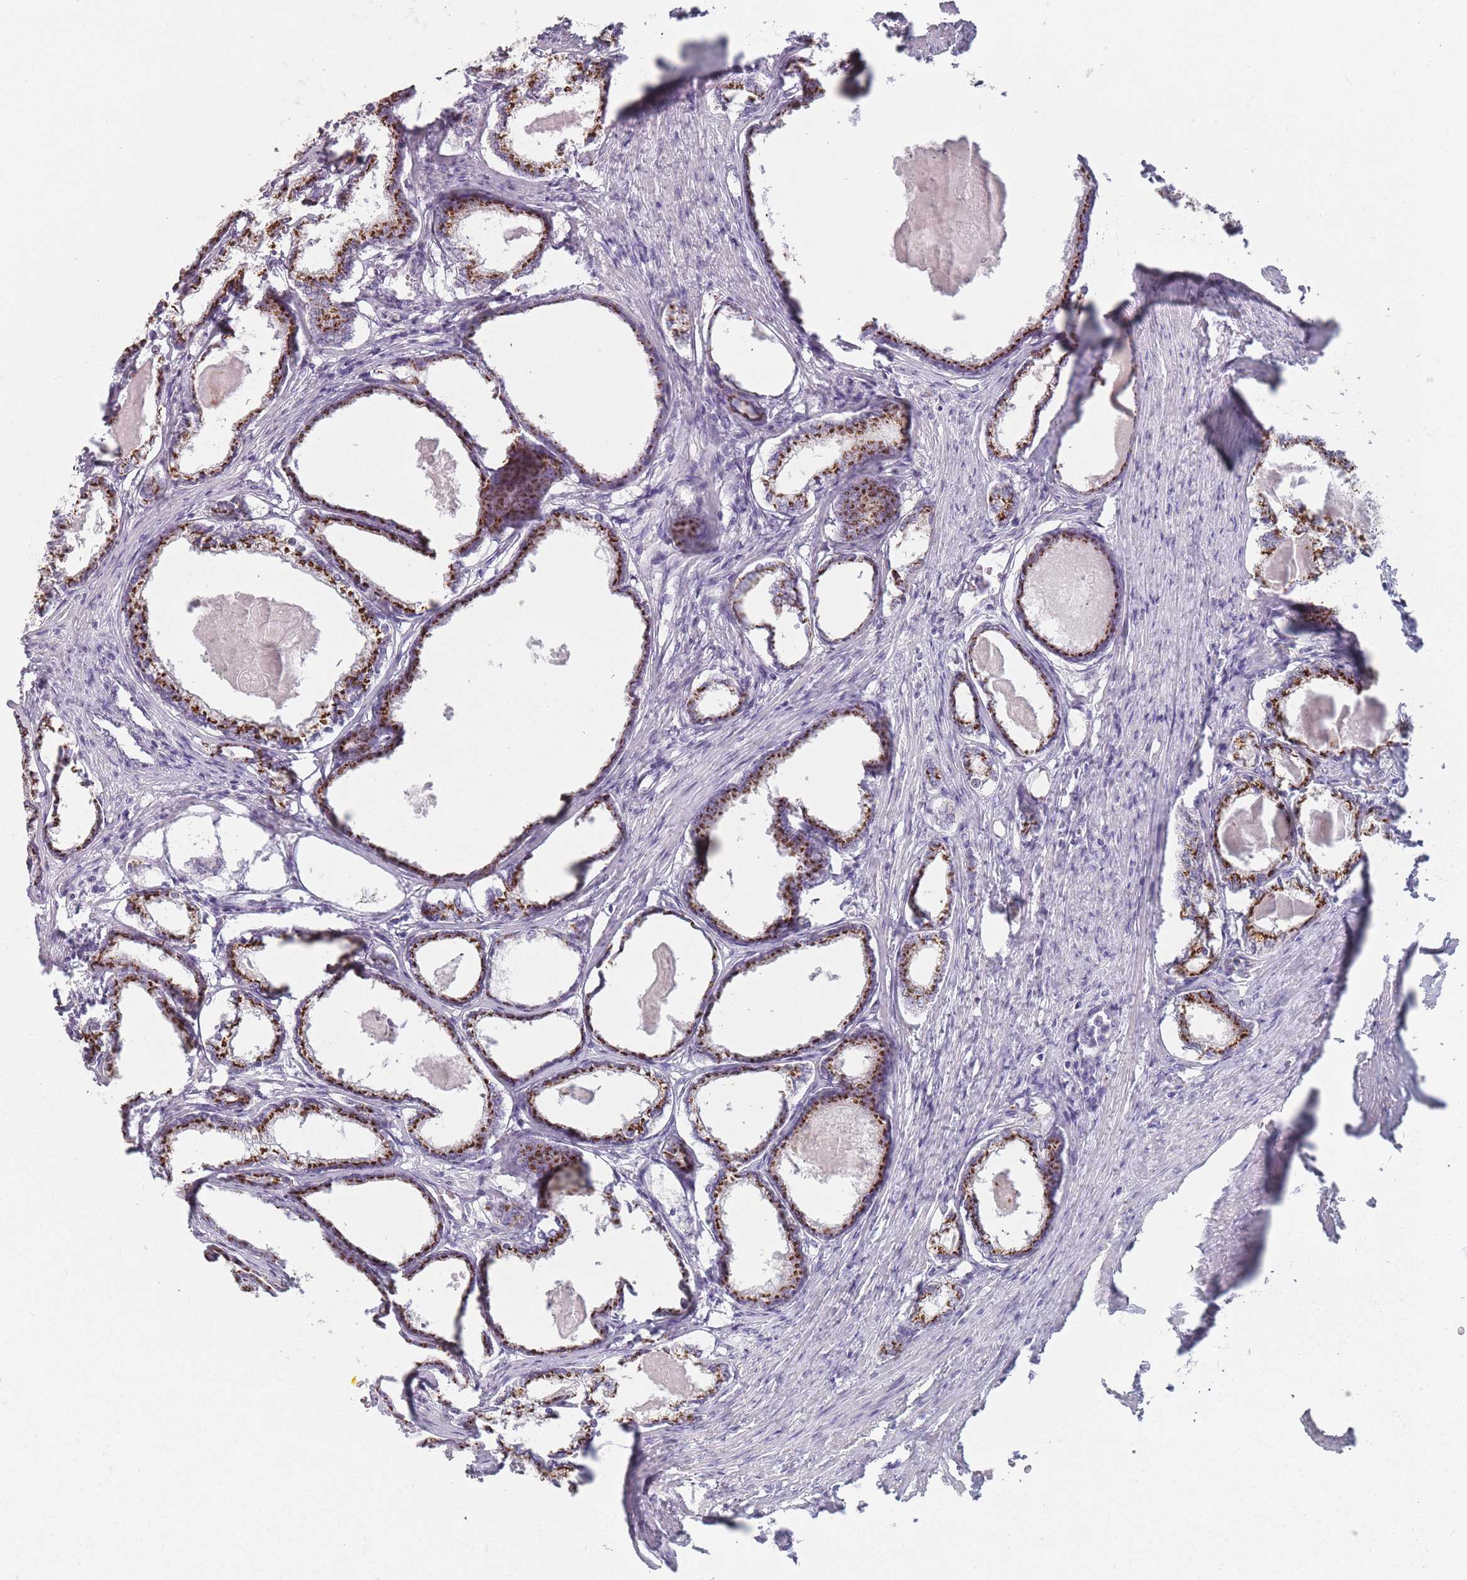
{"staining": {"intensity": "strong", "quantity": "25%-75%", "location": "cytoplasmic/membranous"}, "tissue": "prostate cancer", "cell_type": "Tumor cells", "image_type": "cancer", "snomed": [{"axis": "morphology", "description": "Adenocarcinoma, High grade"}, {"axis": "topography", "description": "Prostate"}], "caption": "Tumor cells demonstrate high levels of strong cytoplasmic/membranous positivity in about 25%-75% of cells in prostate cancer. Using DAB (brown) and hematoxylin (blue) stains, captured at high magnification using brightfield microscopy.", "gene": "AKAIN1", "patient": {"sex": "male", "age": 69}}